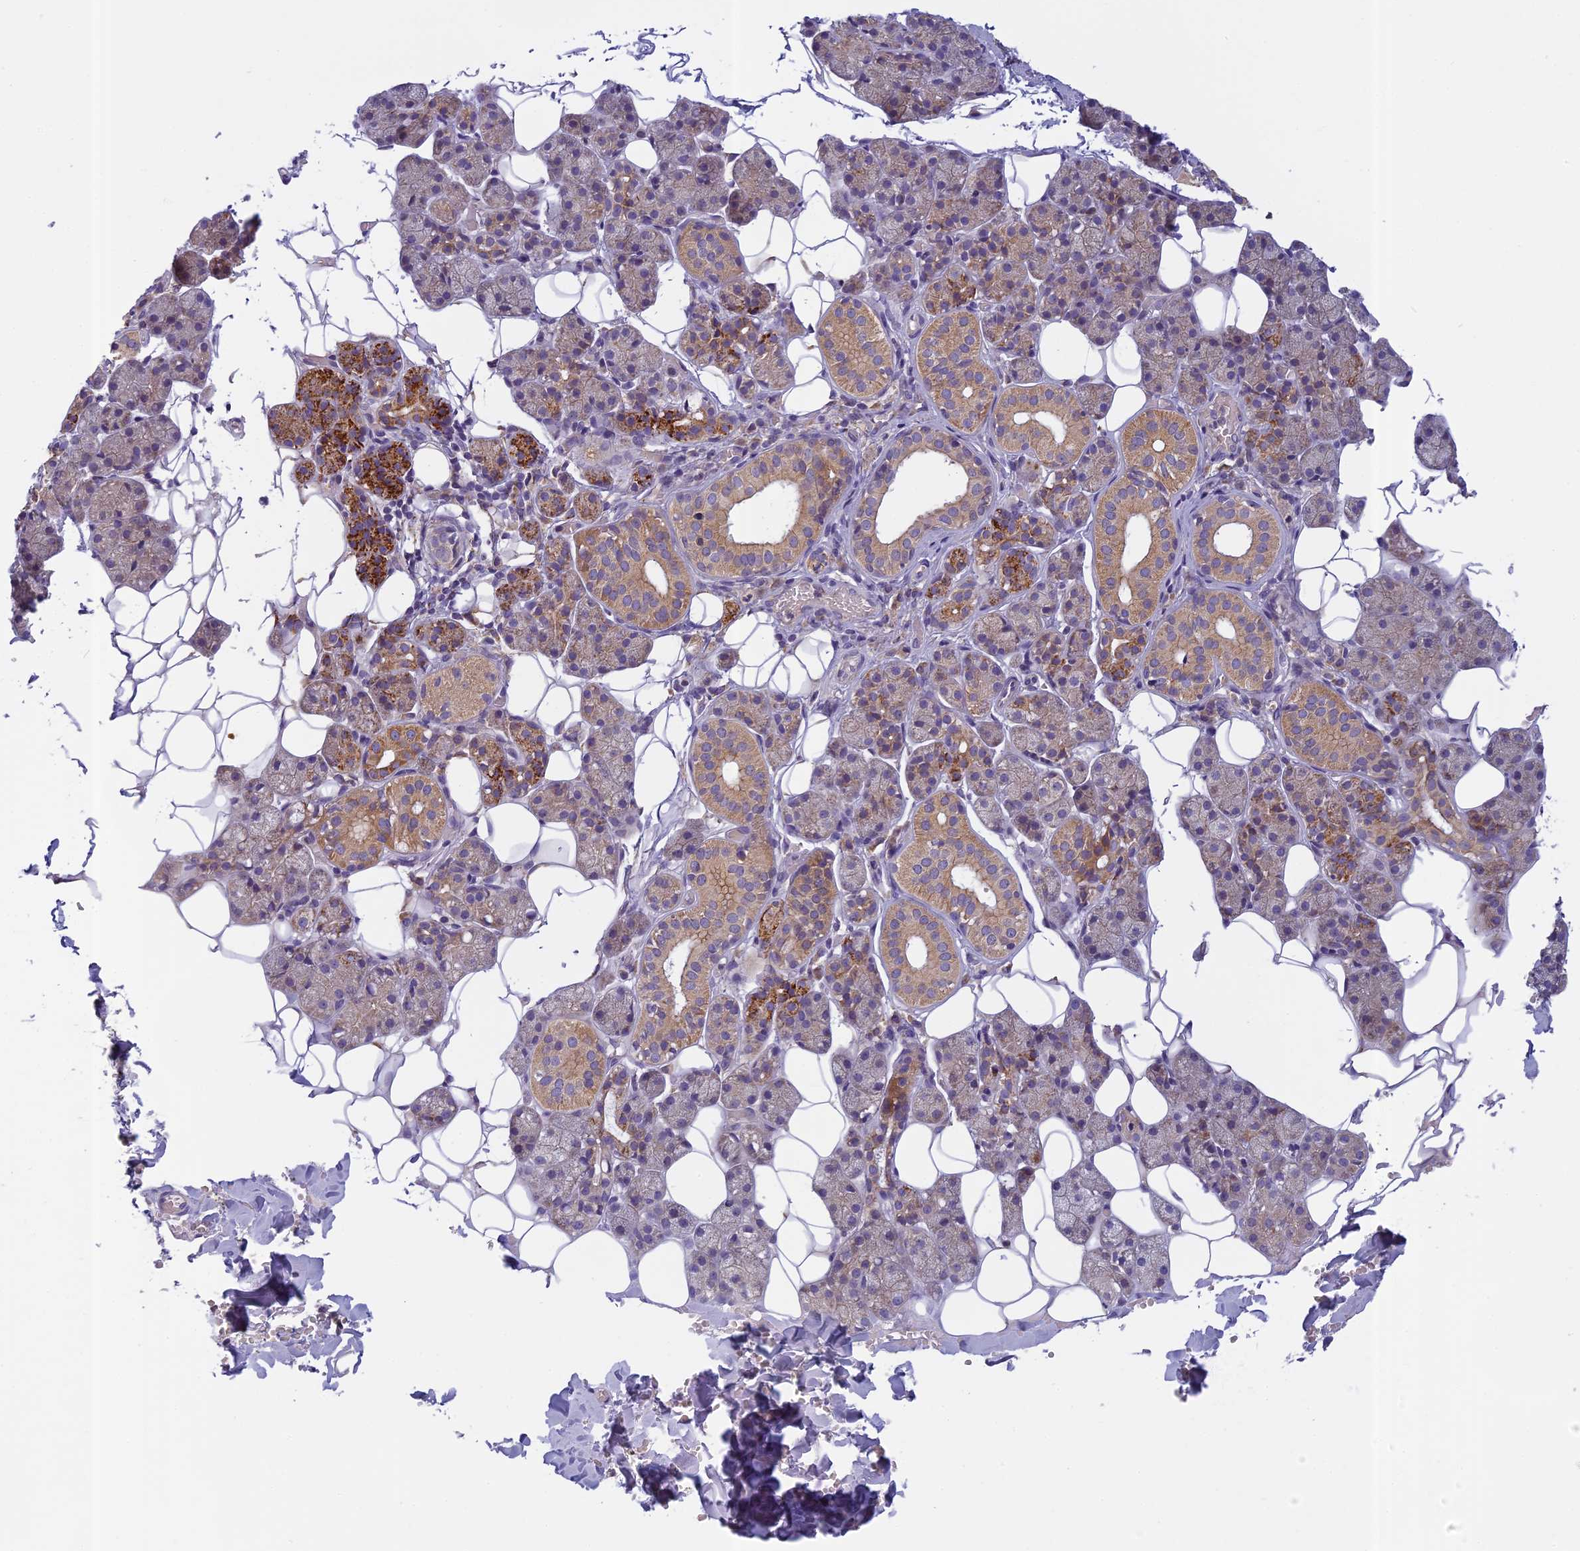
{"staining": {"intensity": "moderate", "quantity": "25%-75%", "location": "cytoplasmic/membranous"}, "tissue": "salivary gland", "cell_type": "Glandular cells", "image_type": "normal", "snomed": [{"axis": "morphology", "description": "Normal tissue, NOS"}, {"axis": "topography", "description": "Salivary gland"}], "caption": "IHC micrograph of unremarkable human salivary gland stained for a protein (brown), which displays medium levels of moderate cytoplasmic/membranous positivity in approximately 25%-75% of glandular cells.", "gene": "SEMA7A", "patient": {"sex": "female", "age": 33}}